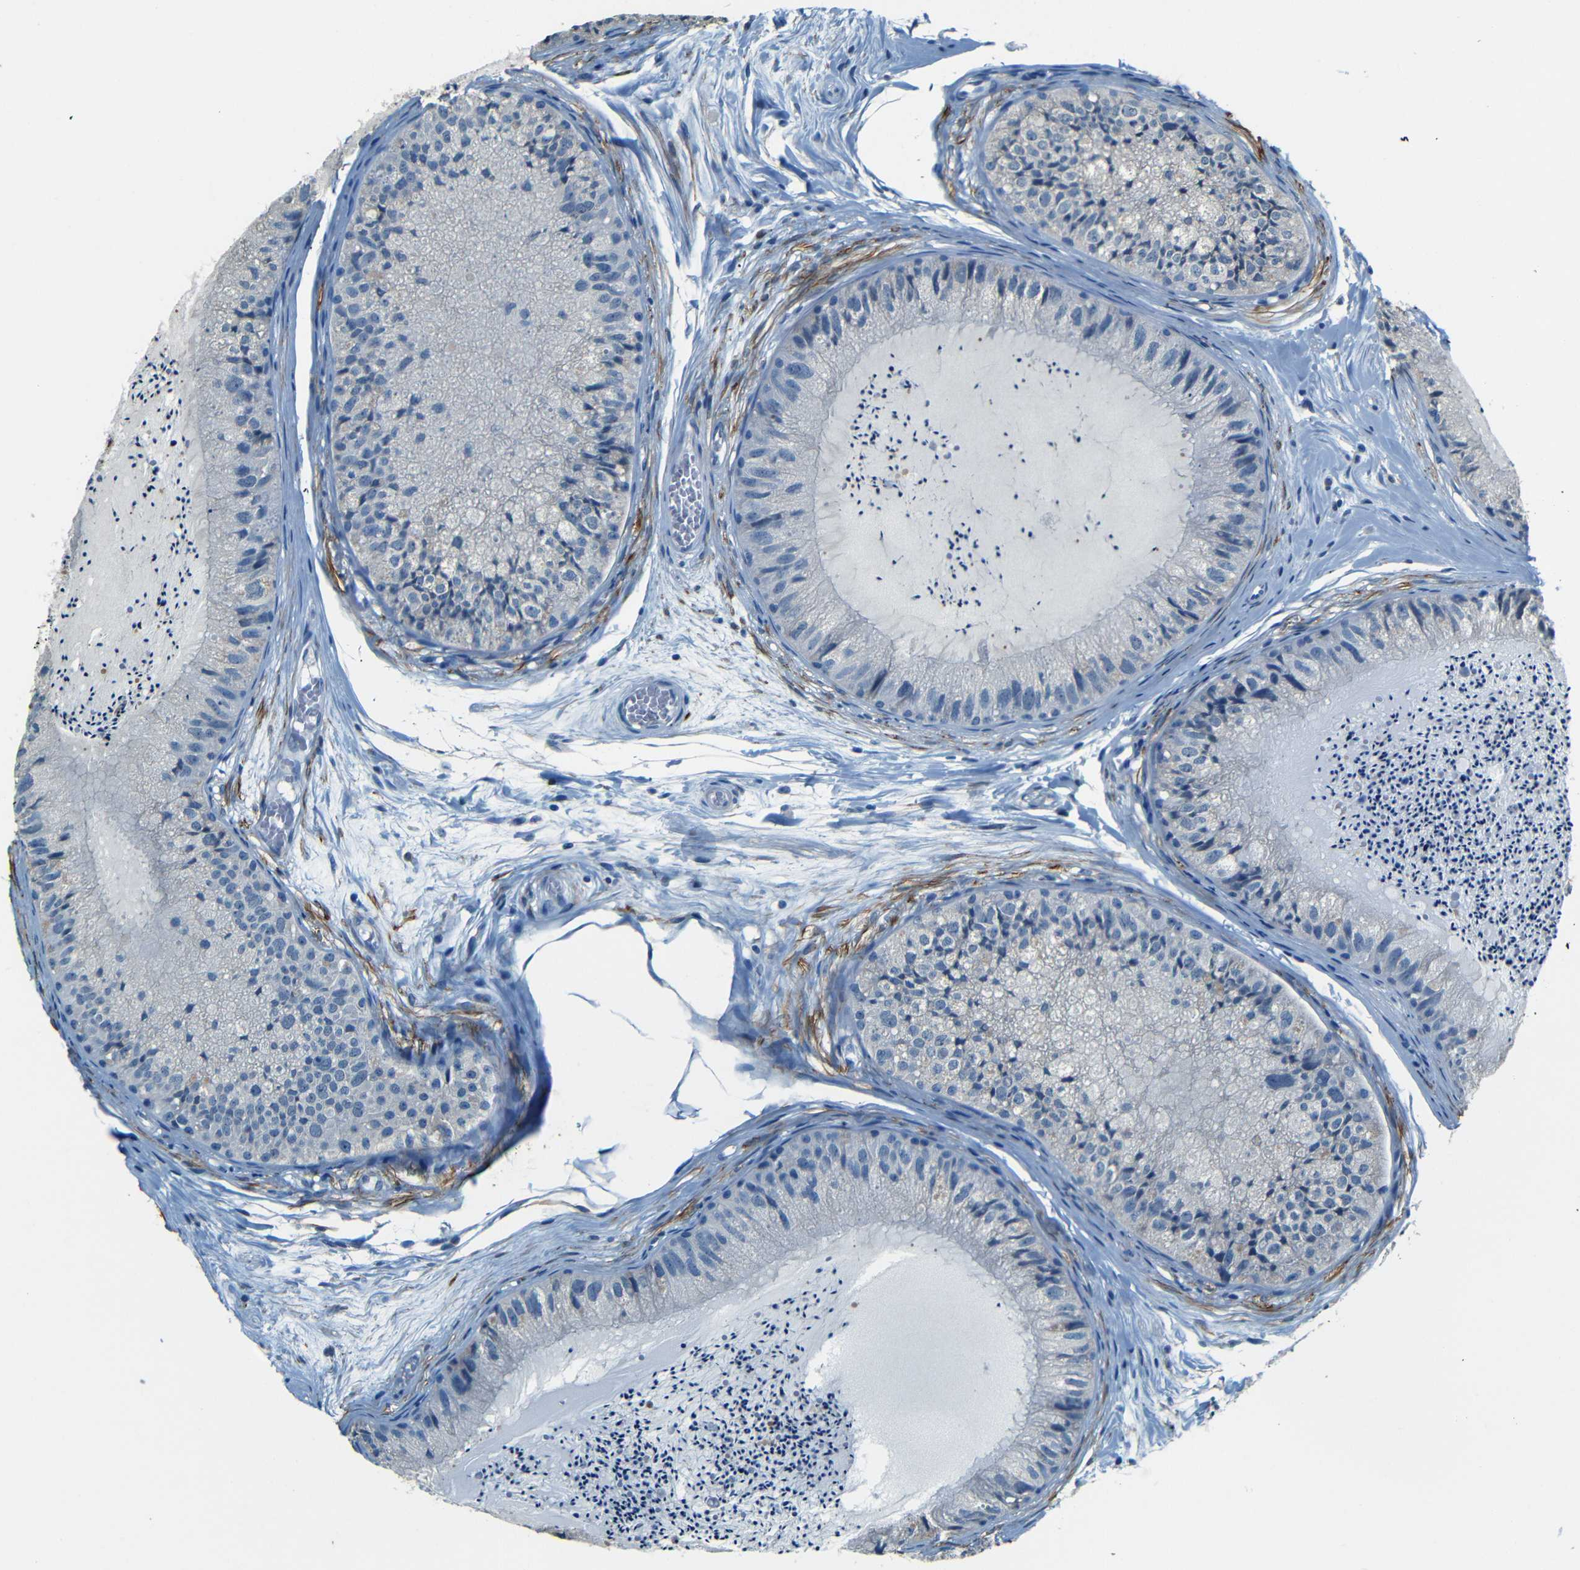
{"staining": {"intensity": "negative", "quantity": "none", "location": "none"}, "tissue": "epididymis", "cell_type": "Glandular cells", "image_type": "normal", "snomed": [{"axis": "morphology", "description": "Normal tissue, NOS"}, {"axis": "topography", "description": "Epididymis"}], "caption": "IHC of benign human epididymis exhibits no staining in glandular cells.", "gene": "ZMAT1", "patient": {"sex": "male", "age": 31}}